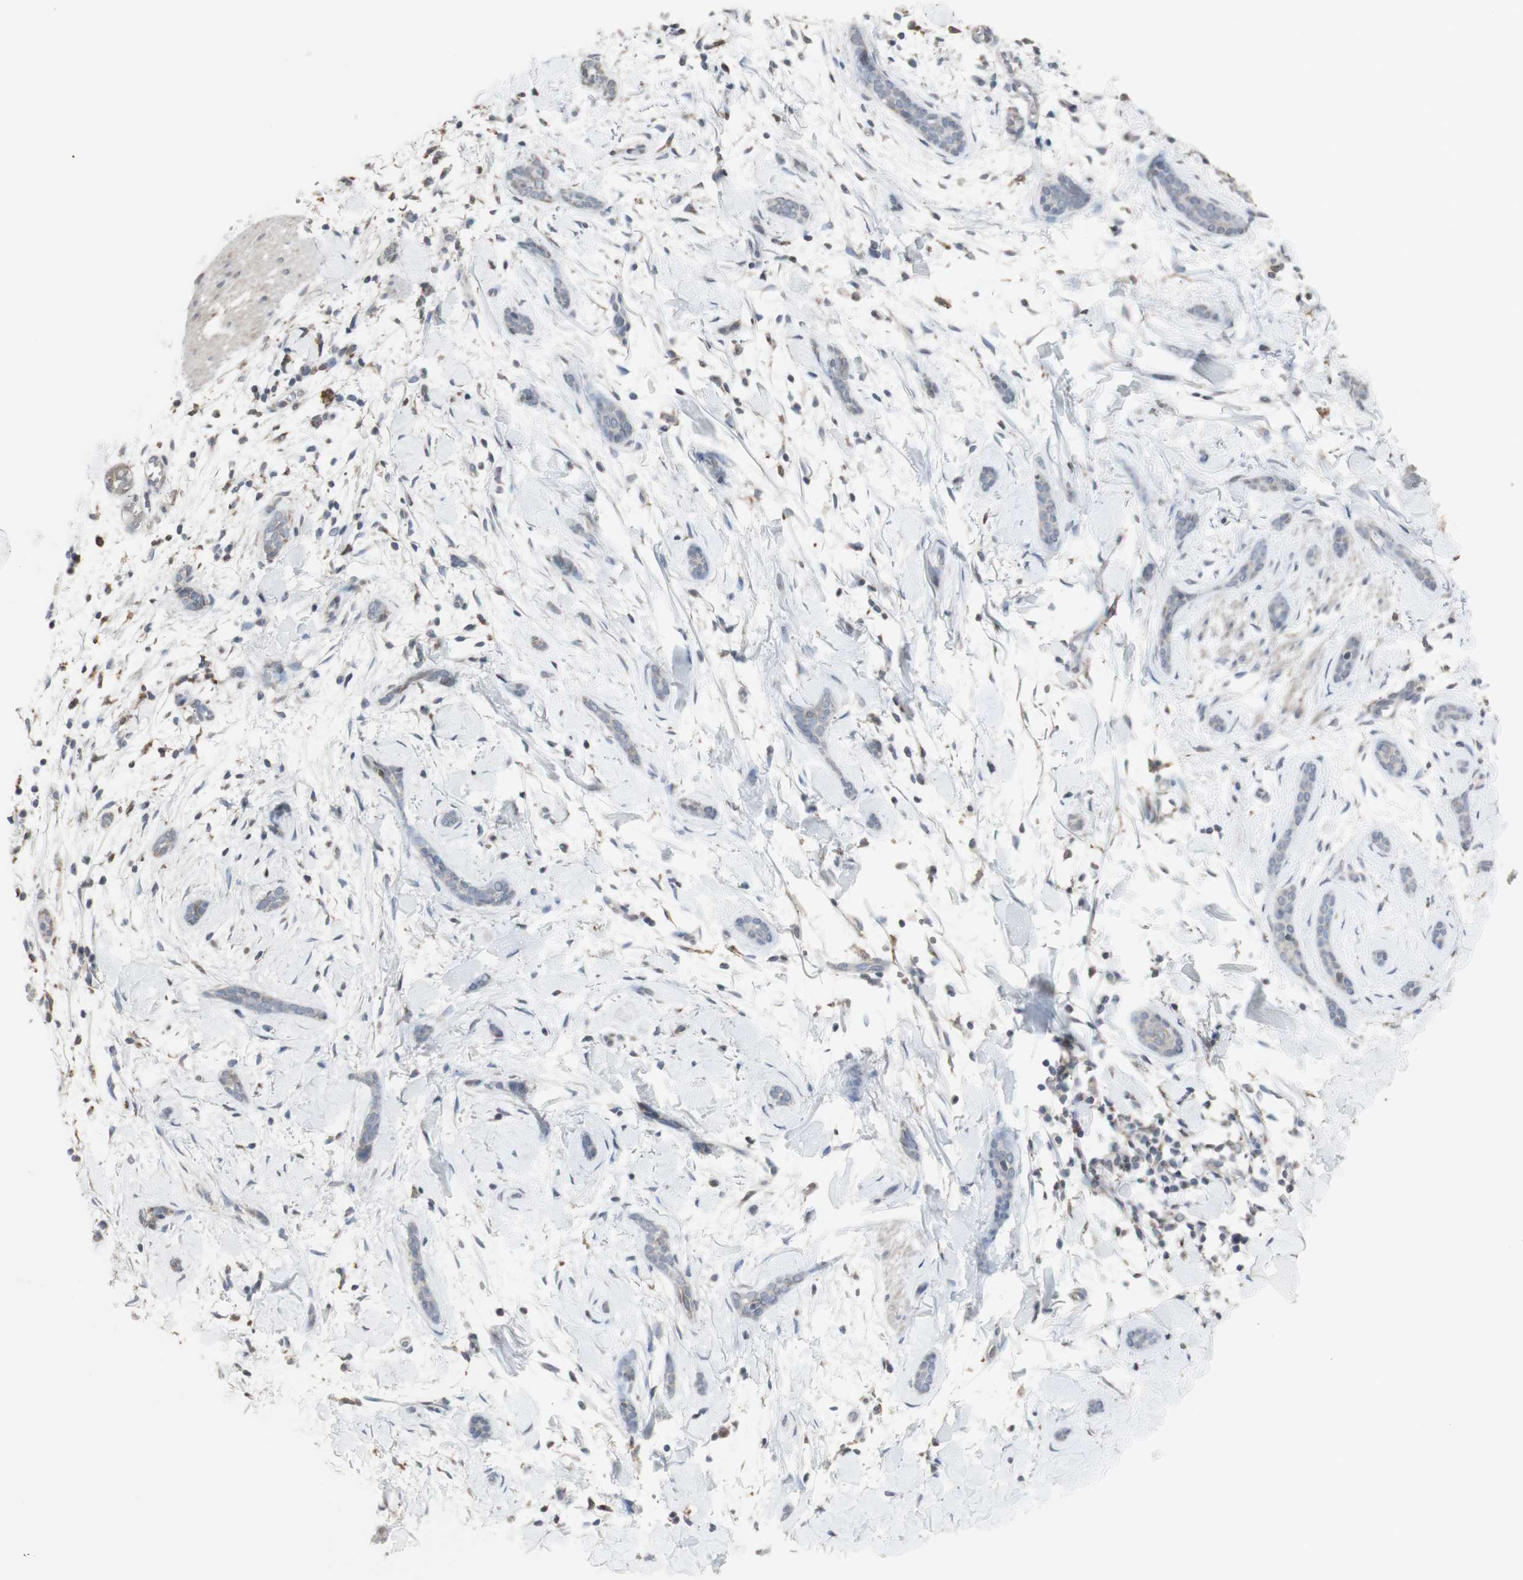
{"staining": {"intensity": "moderate", "quantity": "<25%", "location": "cytoplasmic/membranous"}, "tissue": "skin cancer", "cell_type": "Tumor cells", "image_type": "cancer", "snomed": [{"axis": "morphology", "description": "Basal cell carcinoma"}, {"axis": "morphology", "description": "Adnexal tumor, benign"}, {"axis": "topography", "description": "Skin"}], "caption": "Immunohistochemical staining of human skin cancer (basal cell carcinoma) exhibits low levels of moderate cytoplasmic/membranous protein expression in about <25% of tumor cells. The staining was performed using DAB to visualize the protein expression in brown, while the nuclei were stained in blue with hematoxylin (Magnification: 20x).", "gene": "ATP6V1E1", "patient": {"sex": "female", "age": 42}}